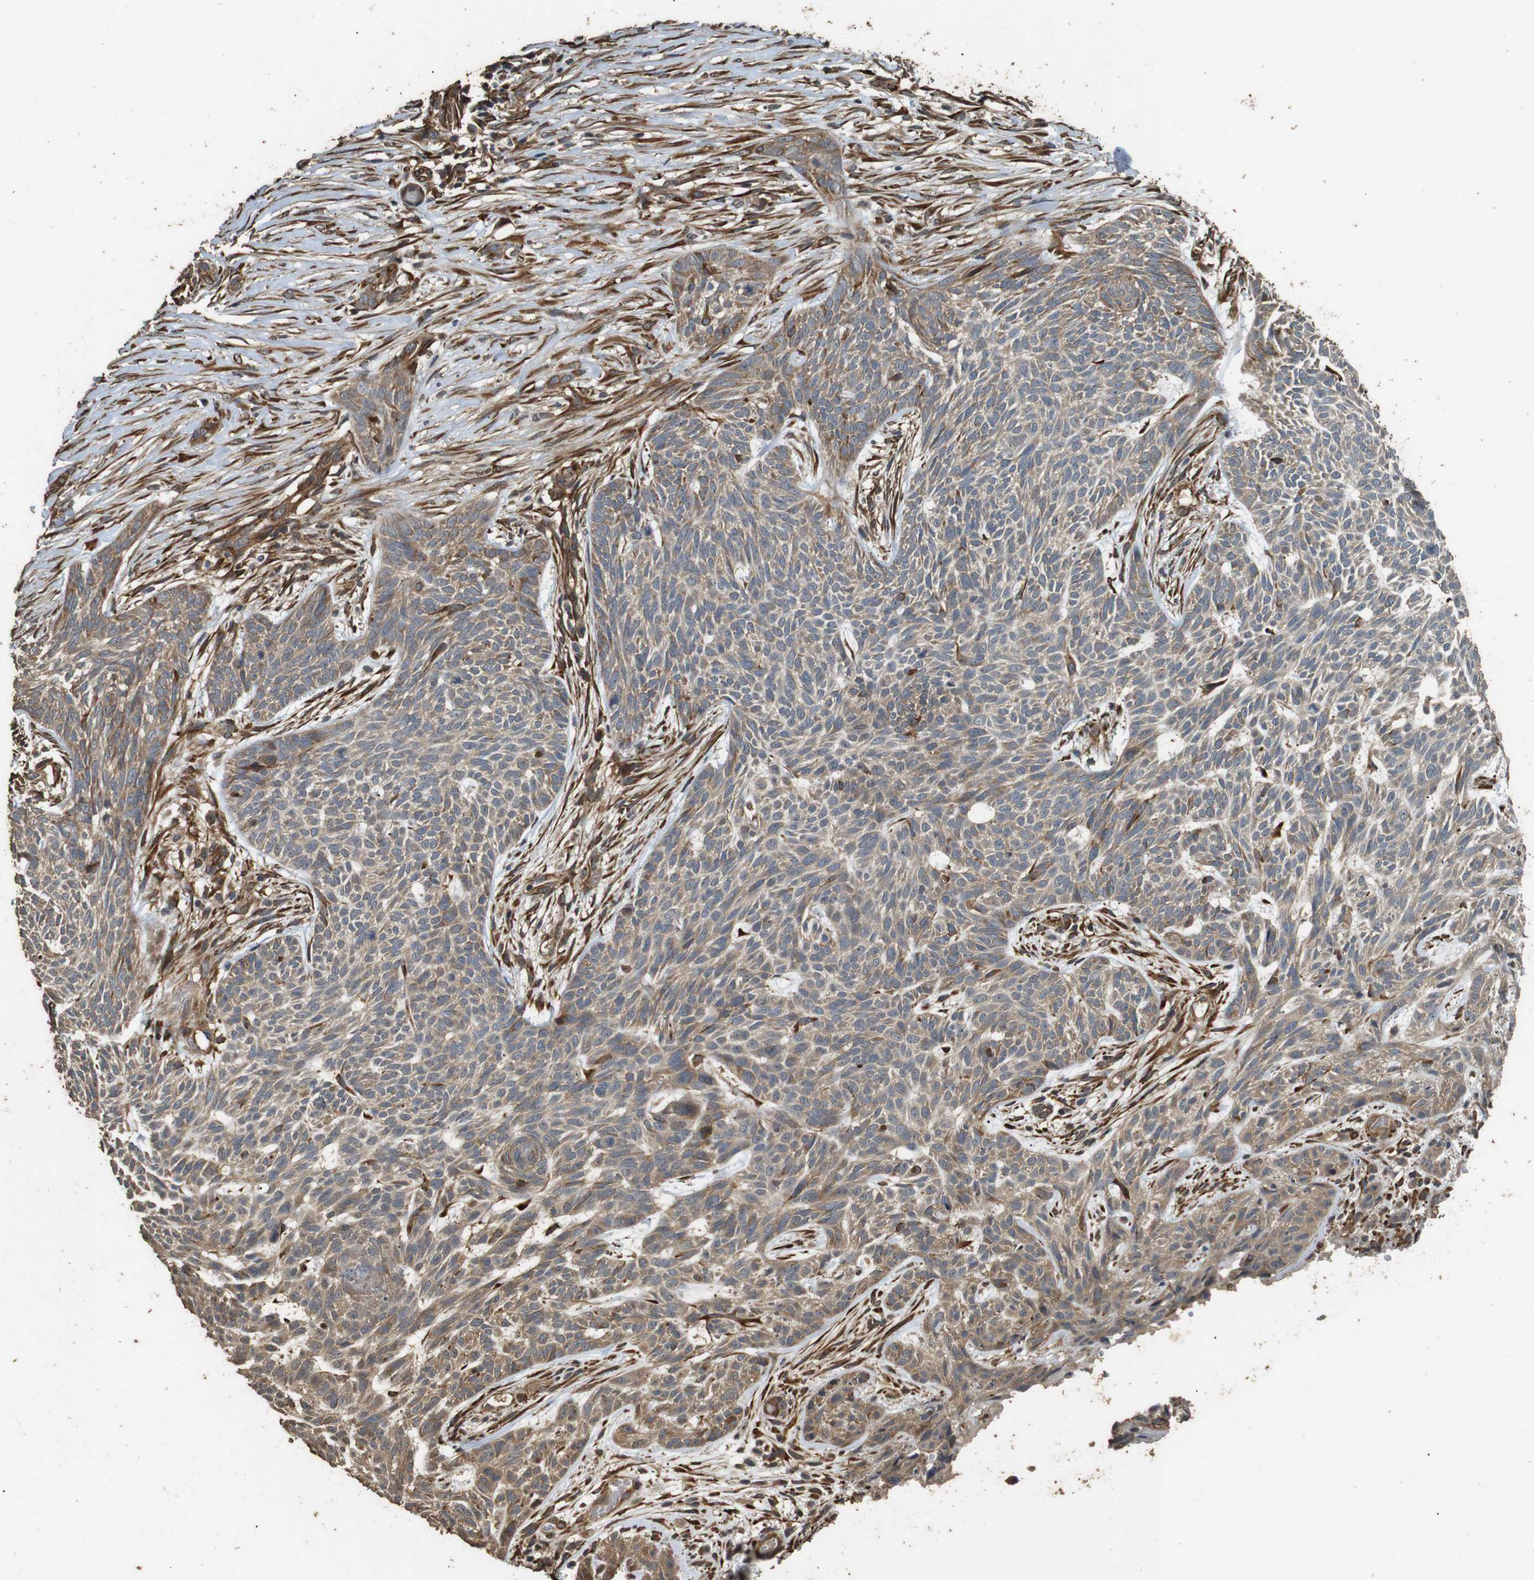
{"staining": {"intensity": "moderate", "quantity": ">75%", "location": "cytoplasmic/membranous"}, "tissue": "skin cancer", "cell_type": "Tumor cells", "image_type": "cancer", "snomed": [{"axis": "morphology", "description": "Basal cell carcinoma"}, {"axis": "topography", "description": "Skin"}], "caption": "Protein expression analysis of human skin basal cell carcinoma reveals moderate cytoplasmic/membranous expression in about >75% of tumor cells.", "gene": "CNPY4", "patient": {"sex": "female", "age": 59}}